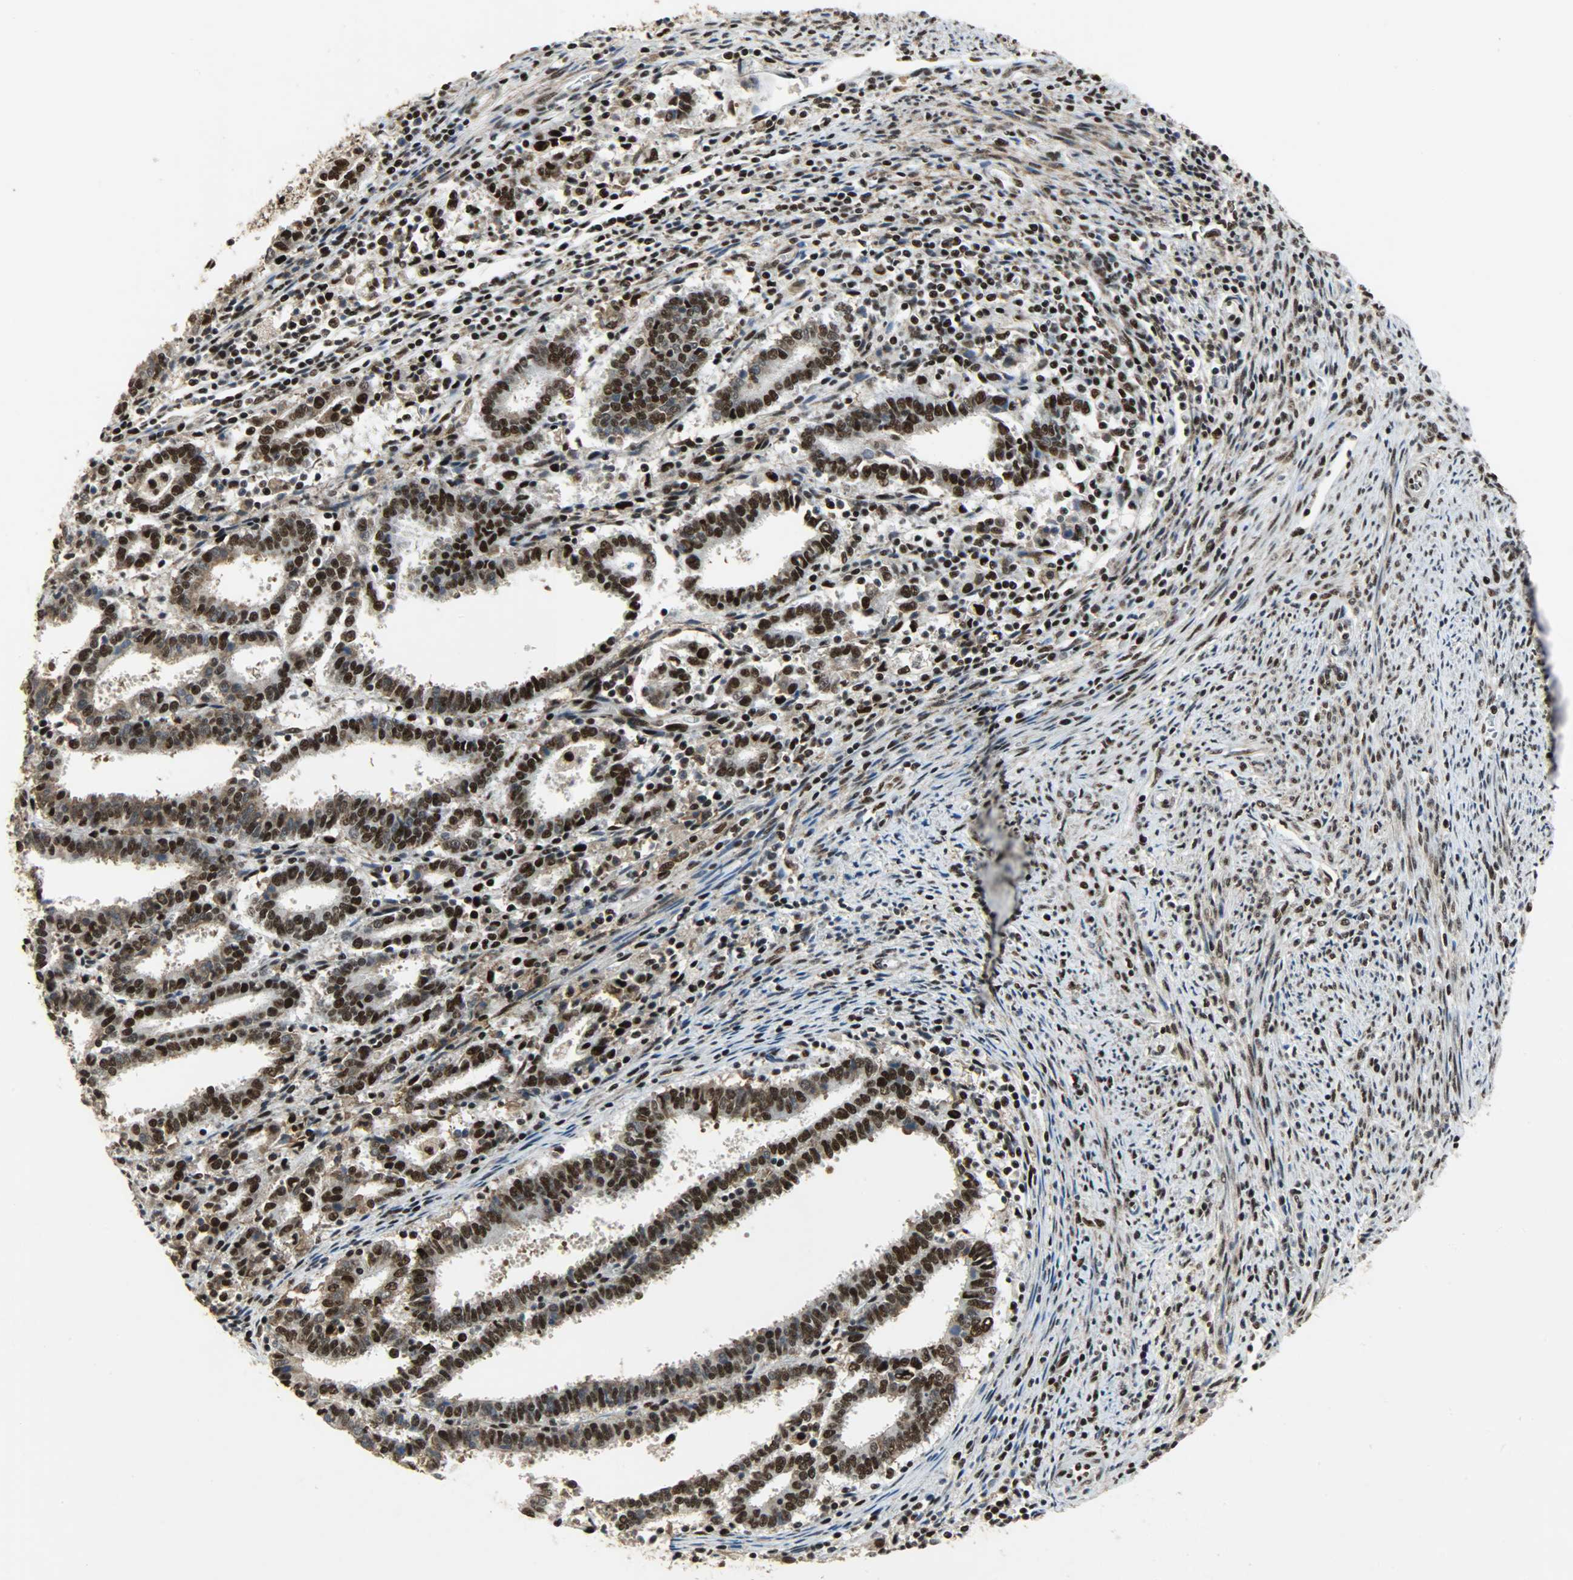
{"staining": {"intensity": "strong", "quantity": "25%-75%", "location": "cytoplasmic/membranous,nuclear"}, "tissue": "endometrial cancer", "cell_type": "Tumor cells", "image_type": "cancer", "snomed": [{"axis": "morphology", "description": "Adenocarcinoma, NOS"}, {"axis": "topography", "description": "Uterus"}], "caption": "Immunohistochemical staining of endometrial cancer (adenocarcinoma) reveals high levels of strong cytoplasmic/membranous and nuclear protein expression in approximately 25%-75% of tumor cells. The protein of interest is stained brown, and the nuclei are stained in blue (DAB IHC with brightfield microscopy, high magnification).", "gene": "SSB", "patient": {"sex": "female", "age": 83}}